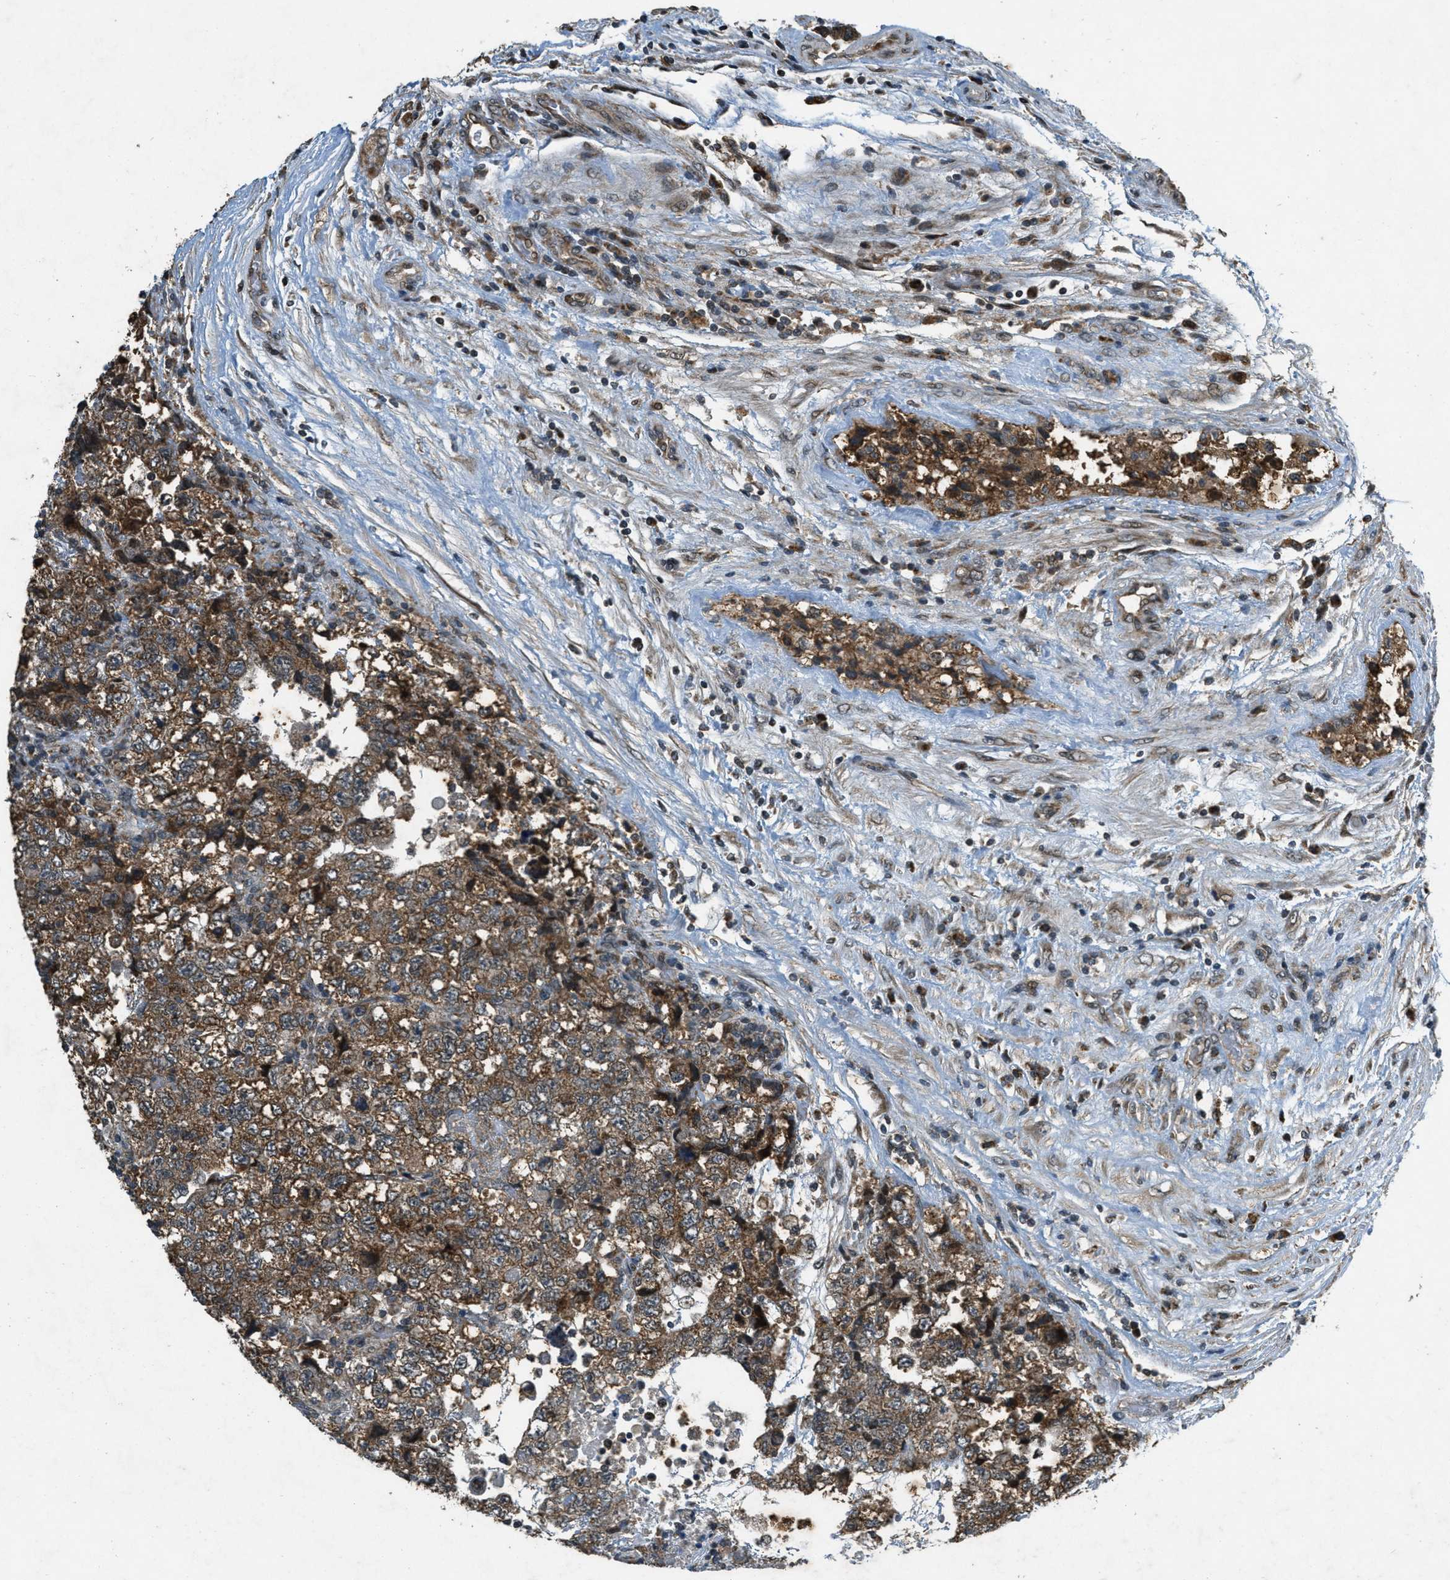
{"staining": {"intensity": "strong", "quantity": ">75%", "location": "cytoplasmic/membranous"}, "tissue": "testis cancer", "cell_type": "Tumor cells", "image_type": "cancer", "snomed": [{"axis": "morphology", "description": "Carcinoma, Embryonal, NOS"}, {"axis": "topography", "description": "Testis"}], "caption": "This histopathology image exhibits immunohistochemistry staining of testis cancer (embryonal carcinoma), with high strong cytoplasmic/membranous expression in approximately >75% of tumor cells.", "gene": "PPP1R15A", "patient": {"sex": "male", "age": 36}}